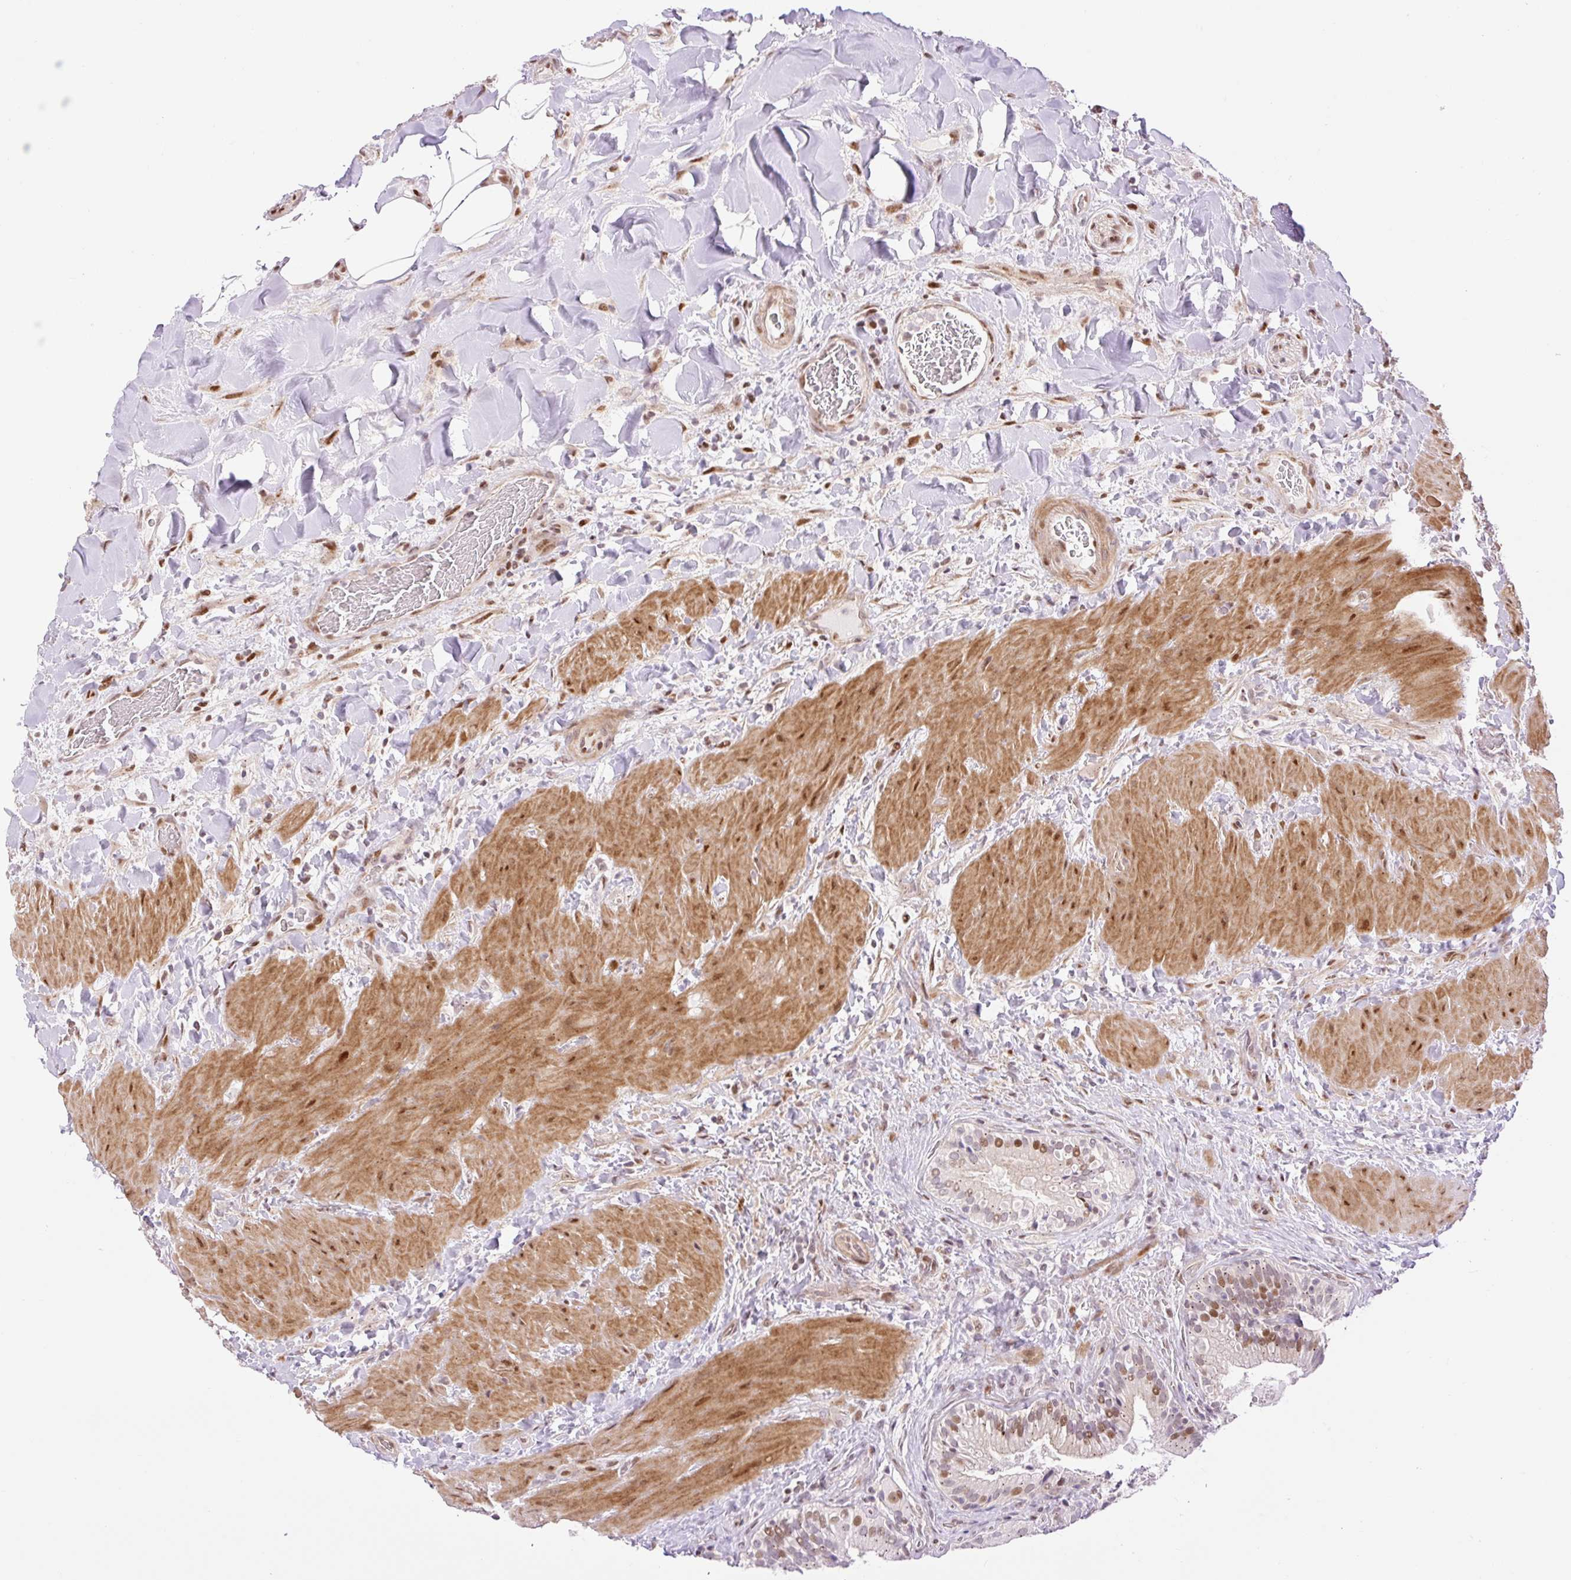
{"staining": {"intensity": "moderate", "quantity": ">75%", "location": "cytoplasmic/membranous,nuclear"}, "tissue": "gallbladder", "cell_type": "Glandular cells", "image_type": "normal", "snomed": [{"axis": "morphology", "description": "Normal tissue, NOS"}, {"axis": "topography", "description": "Gallbladder"}], "caption": "Immunohistochemical staining of unremarkable gallbladder reveals medium levels of moderate cytoplasmic/membranous,nuclear positivity in about >75% of glandular cells. (DAB (3,3'-diaminobenzidine) IHC with brightfield microscopy, high magnification).", "gene": "RIPPLY3", "patient": {"sex": "male", "age": 24}}